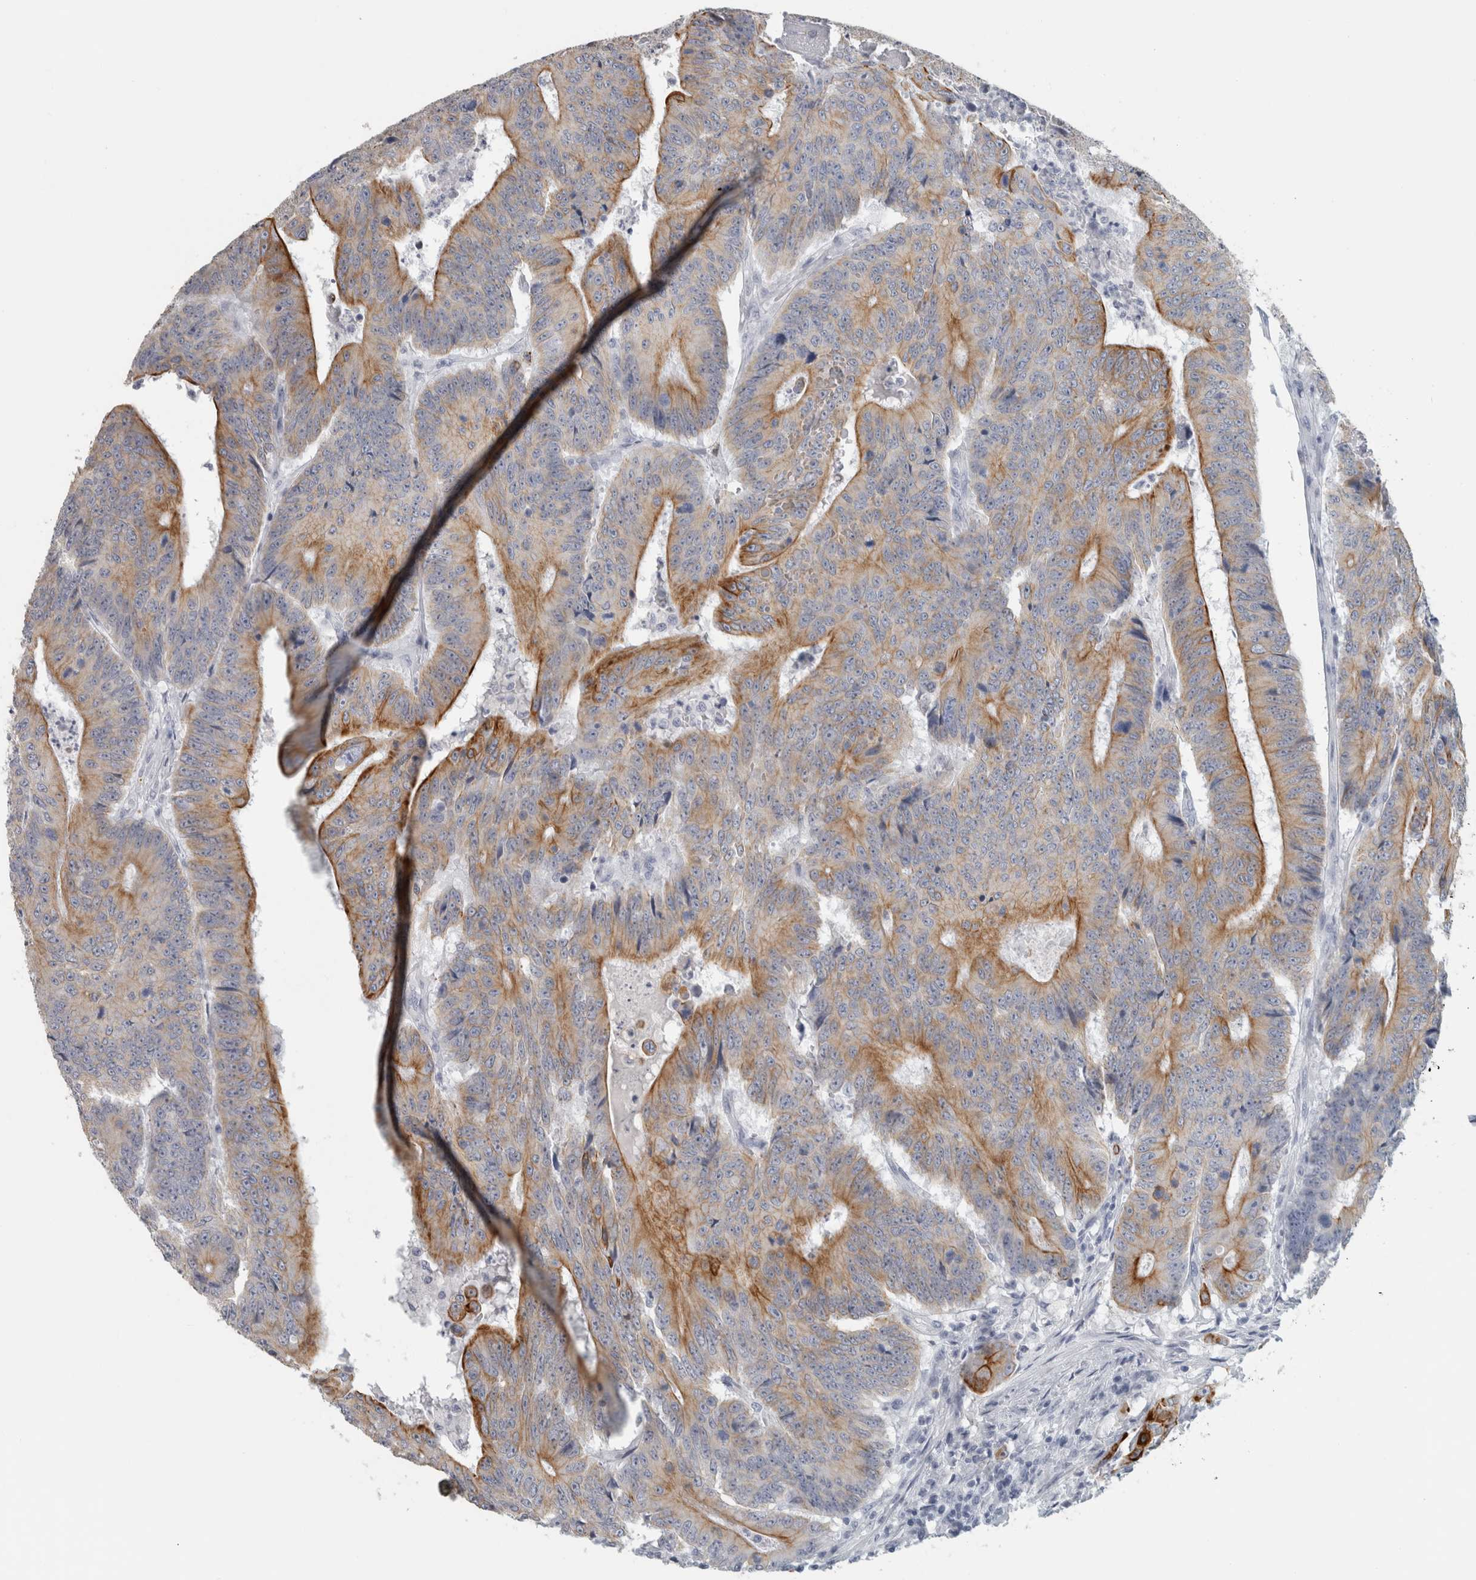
{"staining": {"intensity": "moderate", "quantity": "25%-75%", "location": "cytoplasmic/membranous"}, "tissue": "colorectal cancer", "cell_type": "Tumor cells", "image_type": "cancer", "snomed": [{"axis": "morphology", "description": "Adenocarcinoma, NOS"}, {"axis": "topography", "description": "Colon"}], "caption": "The micrograph exhibits staining of adenocarcinoma (colorectal), revealing moderate cytoplasmic/membranous protein staining (brown color) within tumor cells.", "gene": "SLC28A3", "patient": {"sex": "male", "age": 83}}